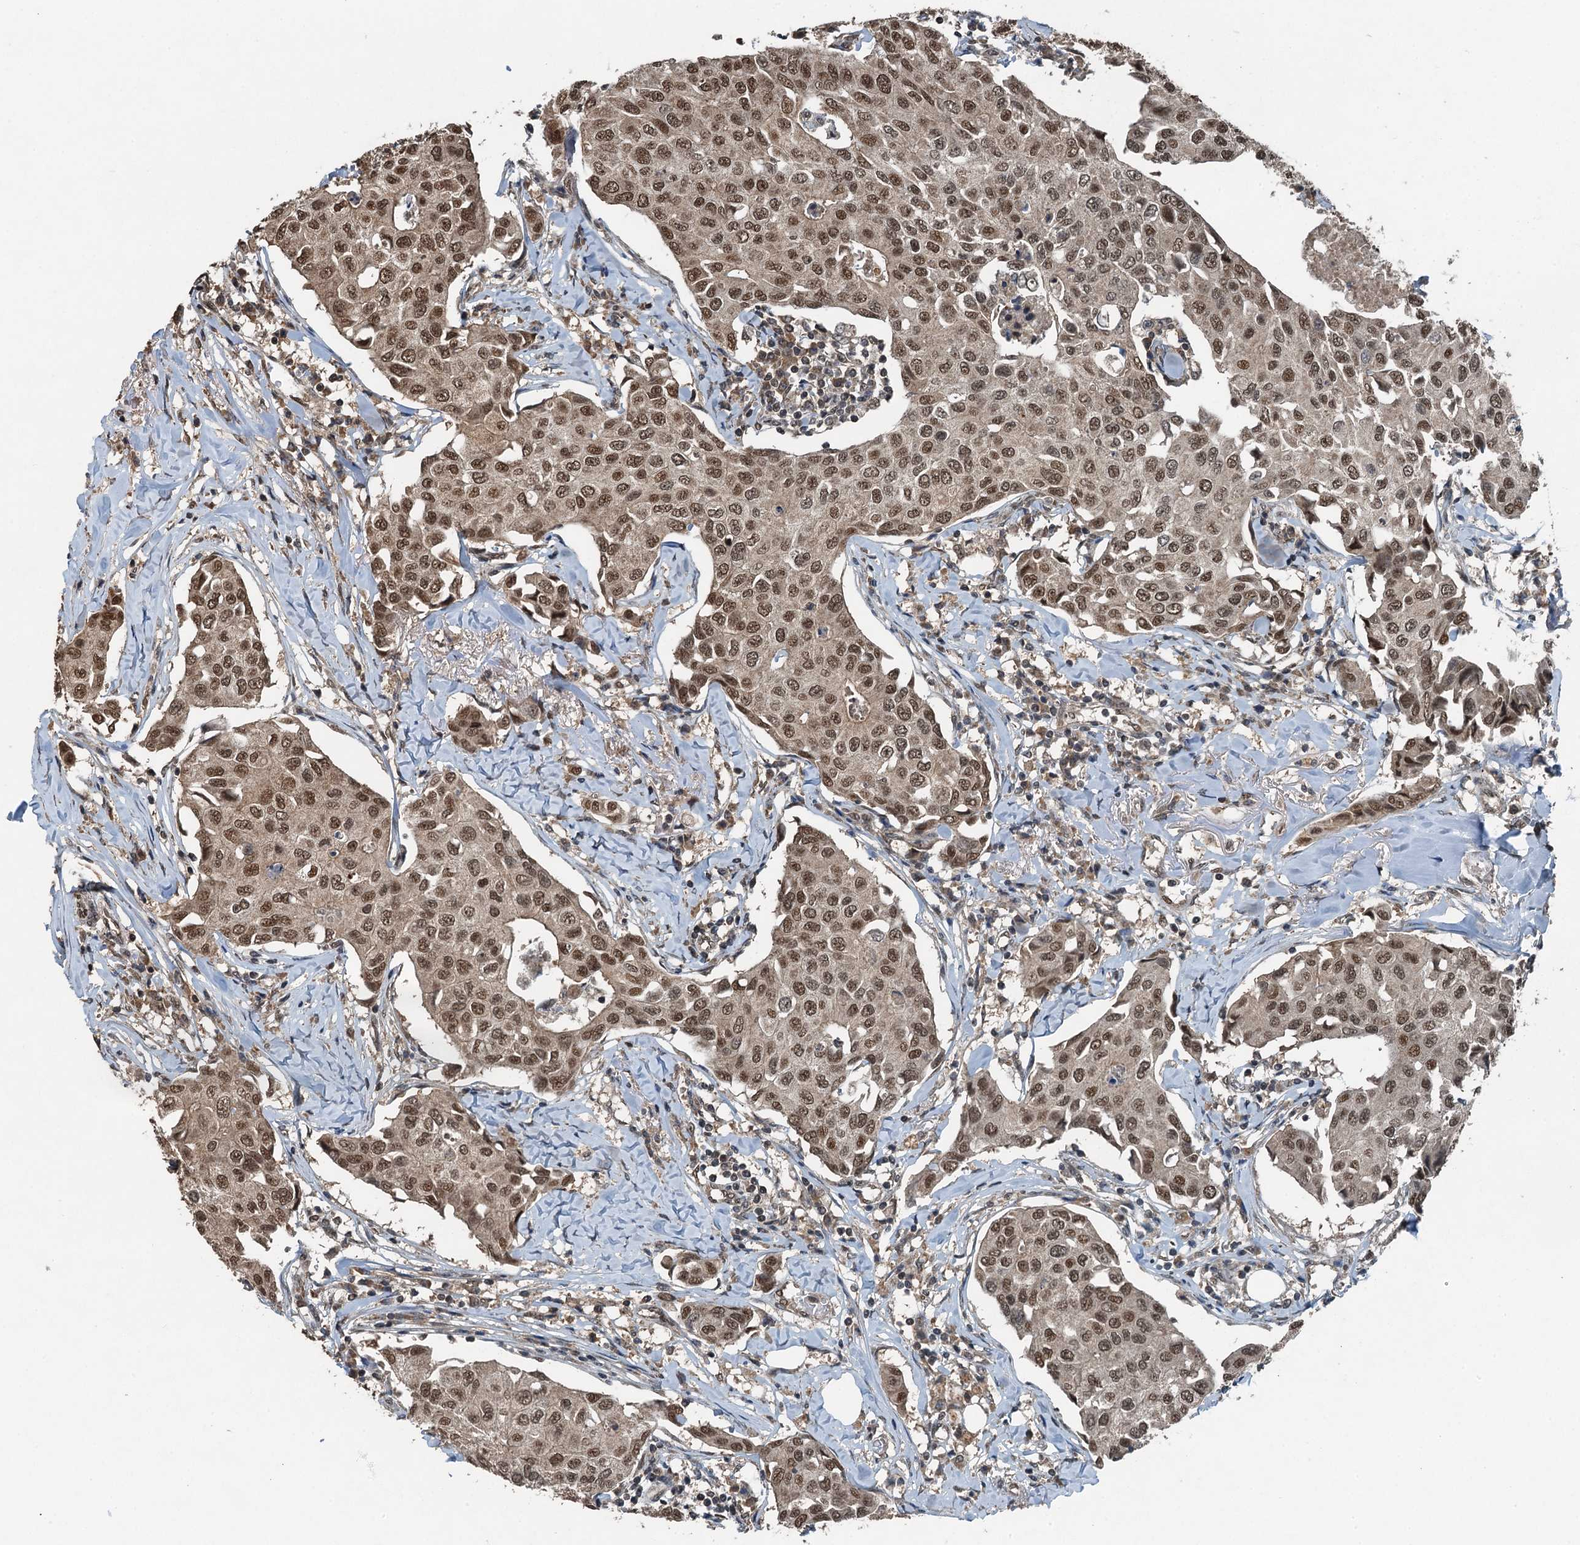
{"staining": {"intensity": "moderate", "quantity": ">75%", "location": "nuclear"}, "tissue": "breast cancer", "cell_type": "Tumor cells", "image_type": "cancer", "snomed": [{"axis": "morphology", "description": "Duct carcinoma"}, {"axis": "topography", "description": "Breast"}], "caption": "Immunohistochemistry (IHC) staining of breast cancer, which reveals medium levels of moderate nuclear expression in approximately >75% of tumor cells indicating moderate nuclear protein positivity. The staining was performed using DAB (3,3'-diaminobenzidine) (brown) for protein detection and nuclei were counterstained in hematoxylin (blue).", "gene": "UBXN6", "patient": {"sex": "female", "age": 80}}